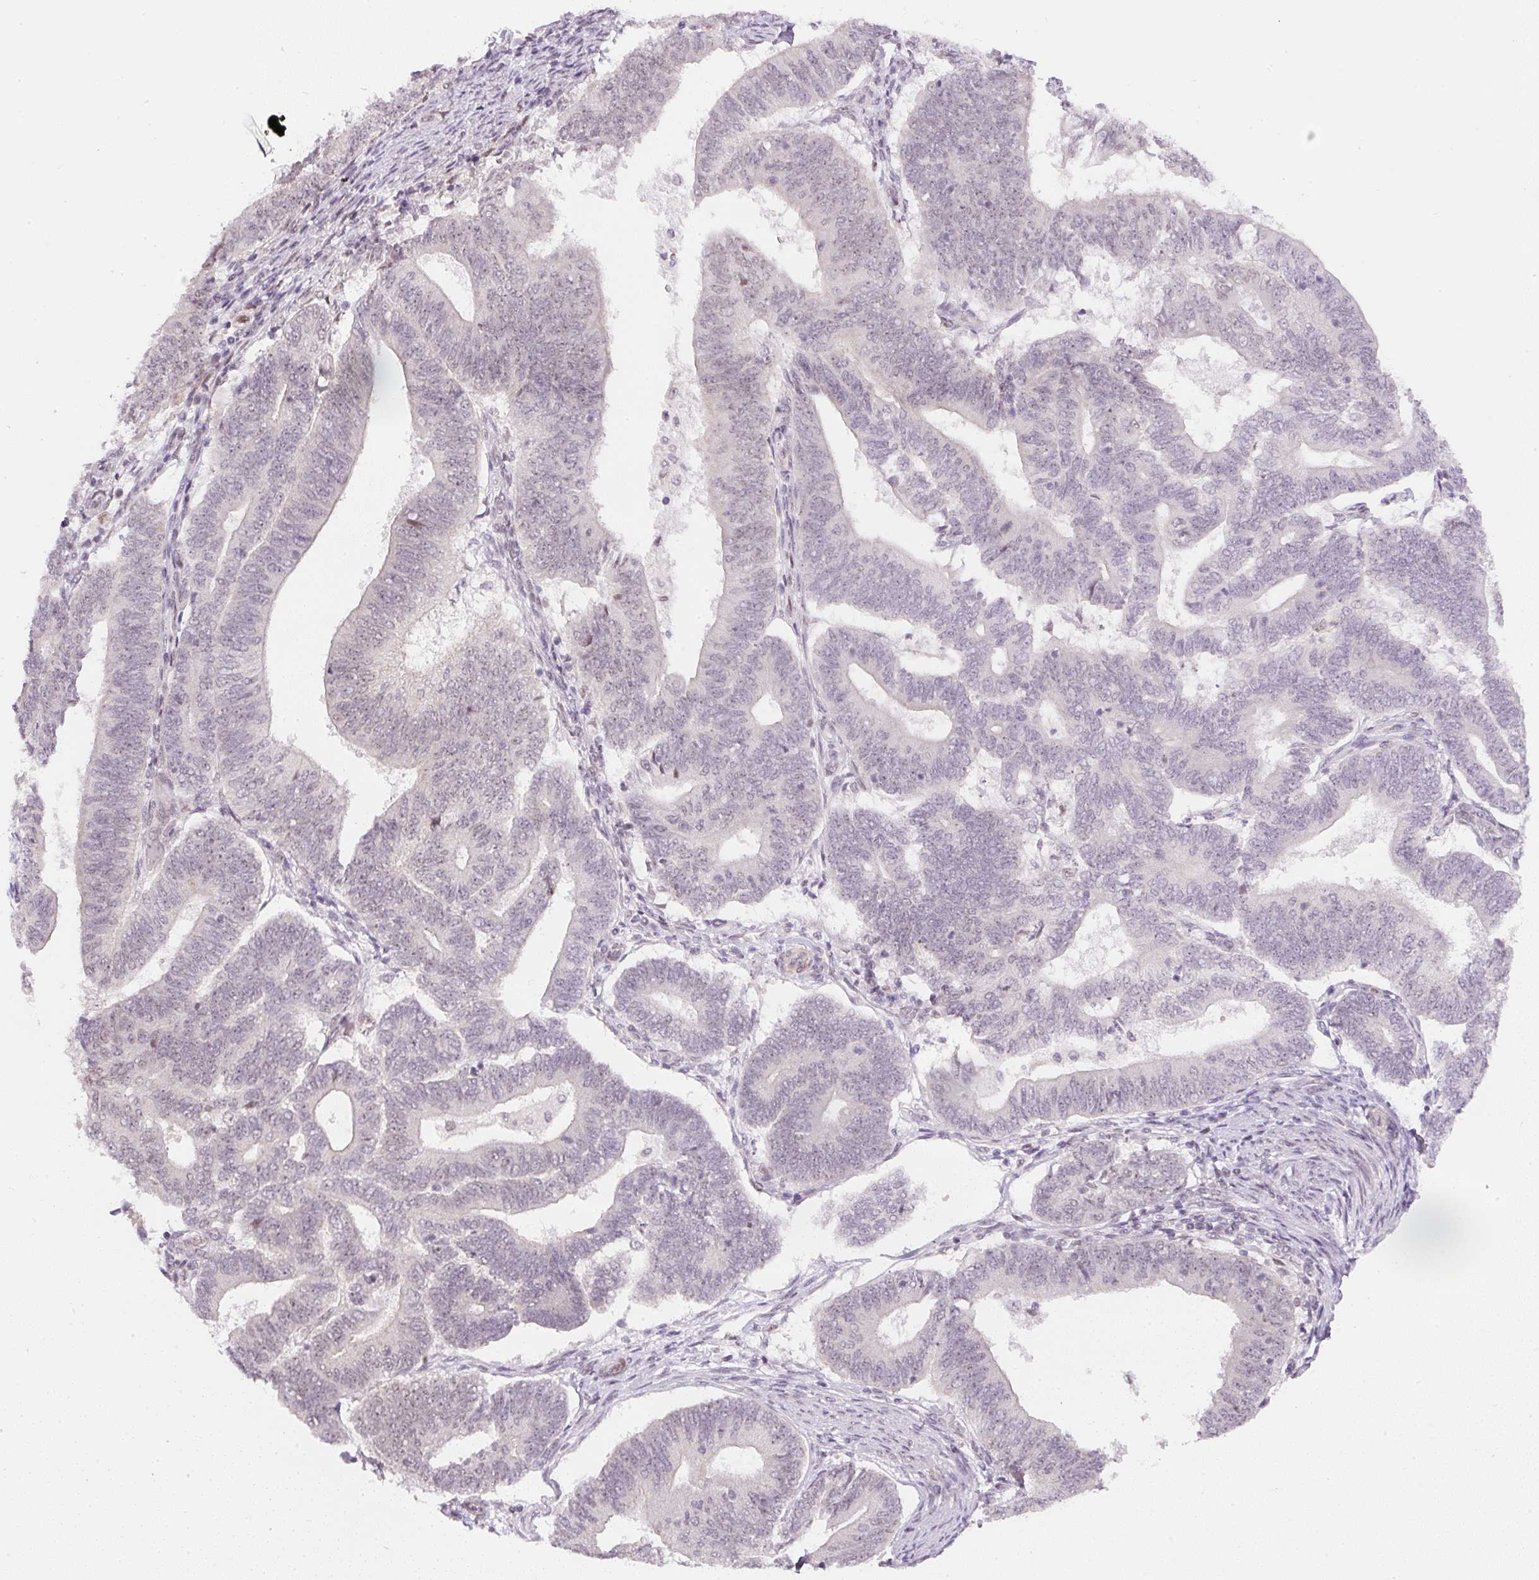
{"staining": {"intensity": "weak", "quantity": "25%-75%", "location": "nuclear"}, "tissue": "endometrial cancer", "cell_type": "Tumor cells", "image_type": "cancer", "snomed": [{"axis": "morphology", "description": "Adenocarcinoma, NOS"}, {"axis": "topography", "description": "Endometrium"}], "caption": "The photomicrograph demonstrates immunohistochemical staining of endometrial cancer (adenocarcinoma). There is weak nuclear positivity is seen in approximately 25%-75% of tumor cells.", "gene": "DPPA4", "patient": {"sex": "female", "age": 70}}